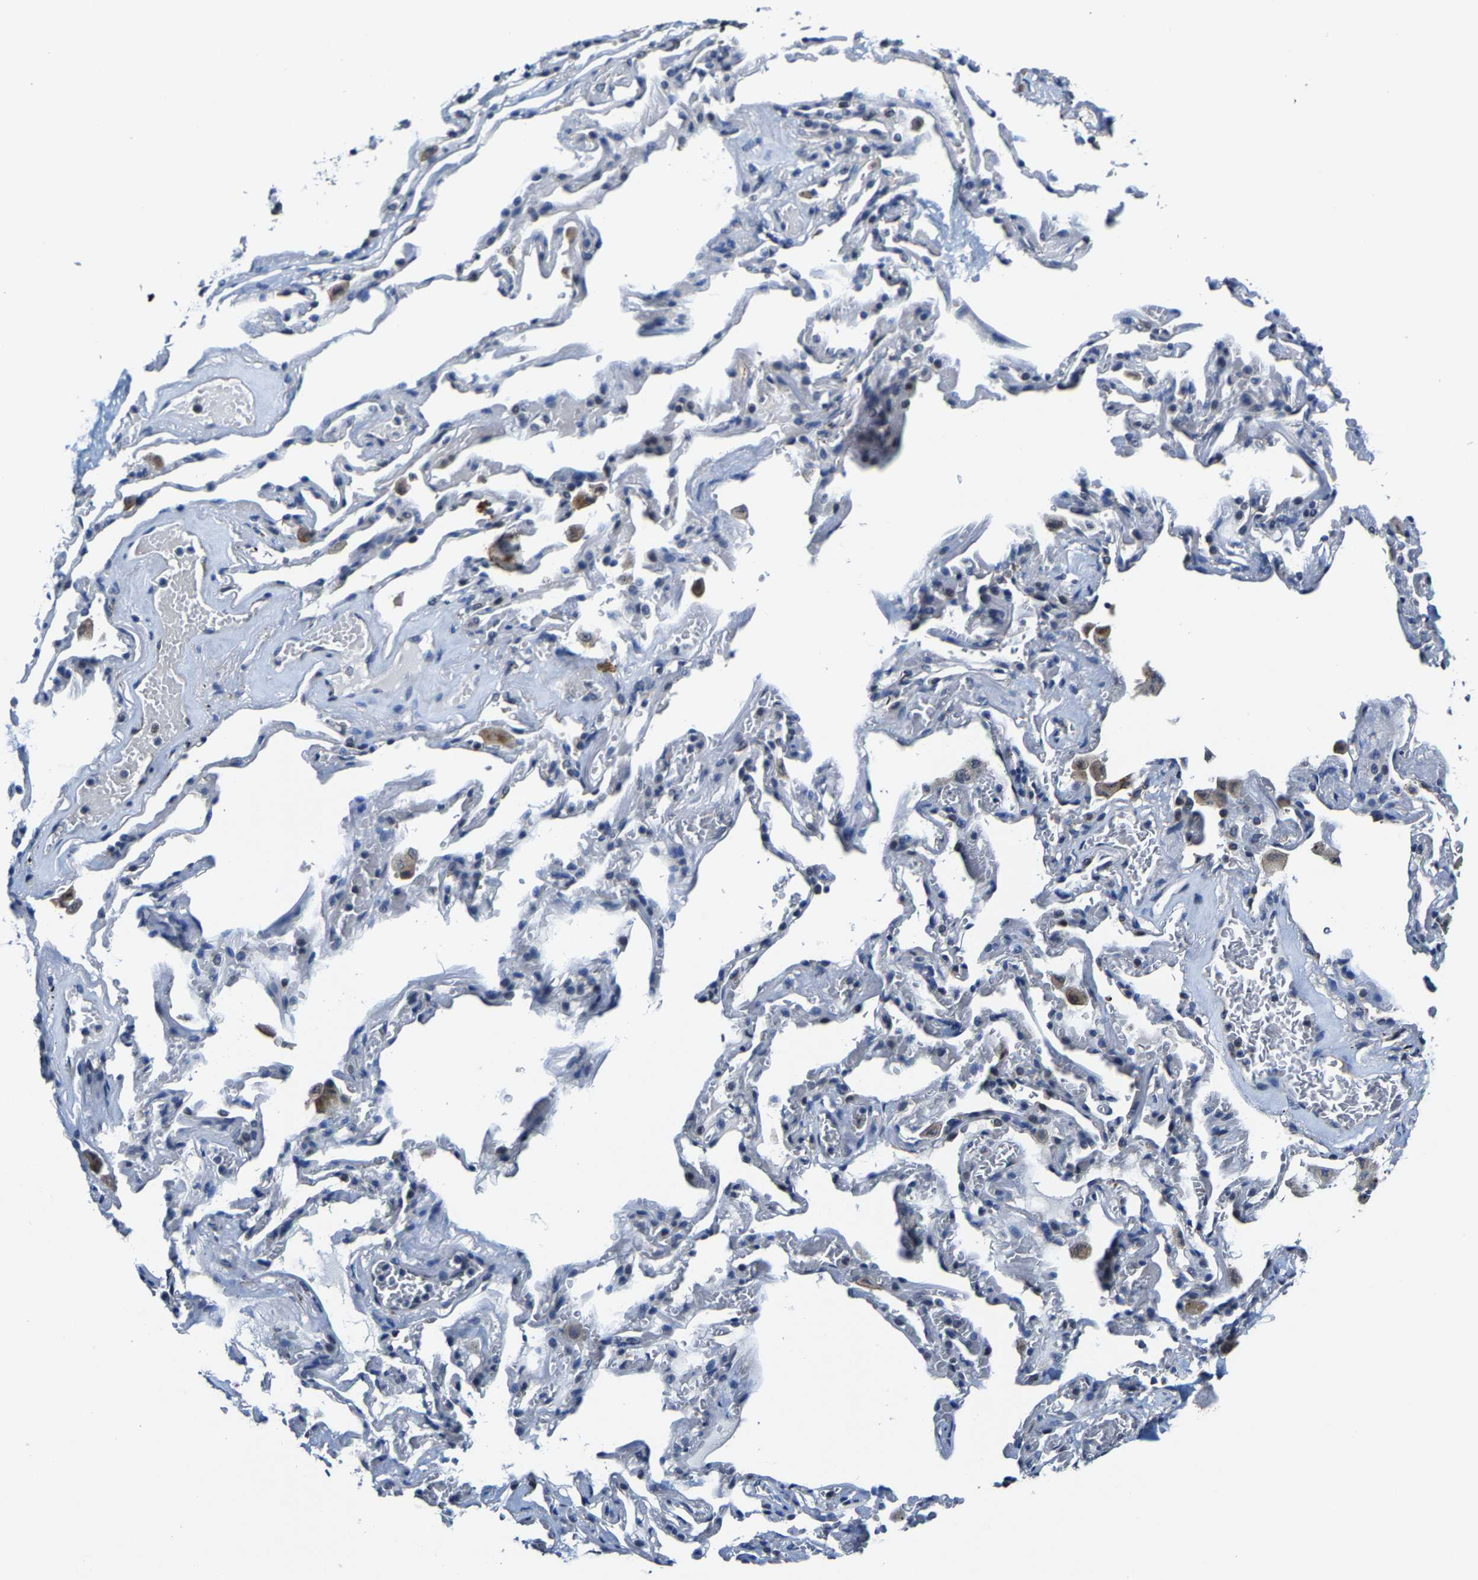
{"staining": {"intensity": "negative", "quantity": "none", "location": "none"}, "tissue": "adipose tissue", "cell_type": "Adipocytes", "image_type": "normal", "snomed": [{"axis": "morphology", "description": "Normal tissue, NOS"}, {"axis": "topography", "description": "Cartilage tissue"}, {"axis": "topography", "description": "Lung"}], "caption": "Protein analysis of normal adipose tissue exhibits no significant staining in adipocytes.", "gene": "METTL1", "patient": {"sex": "female", "age": 77}}